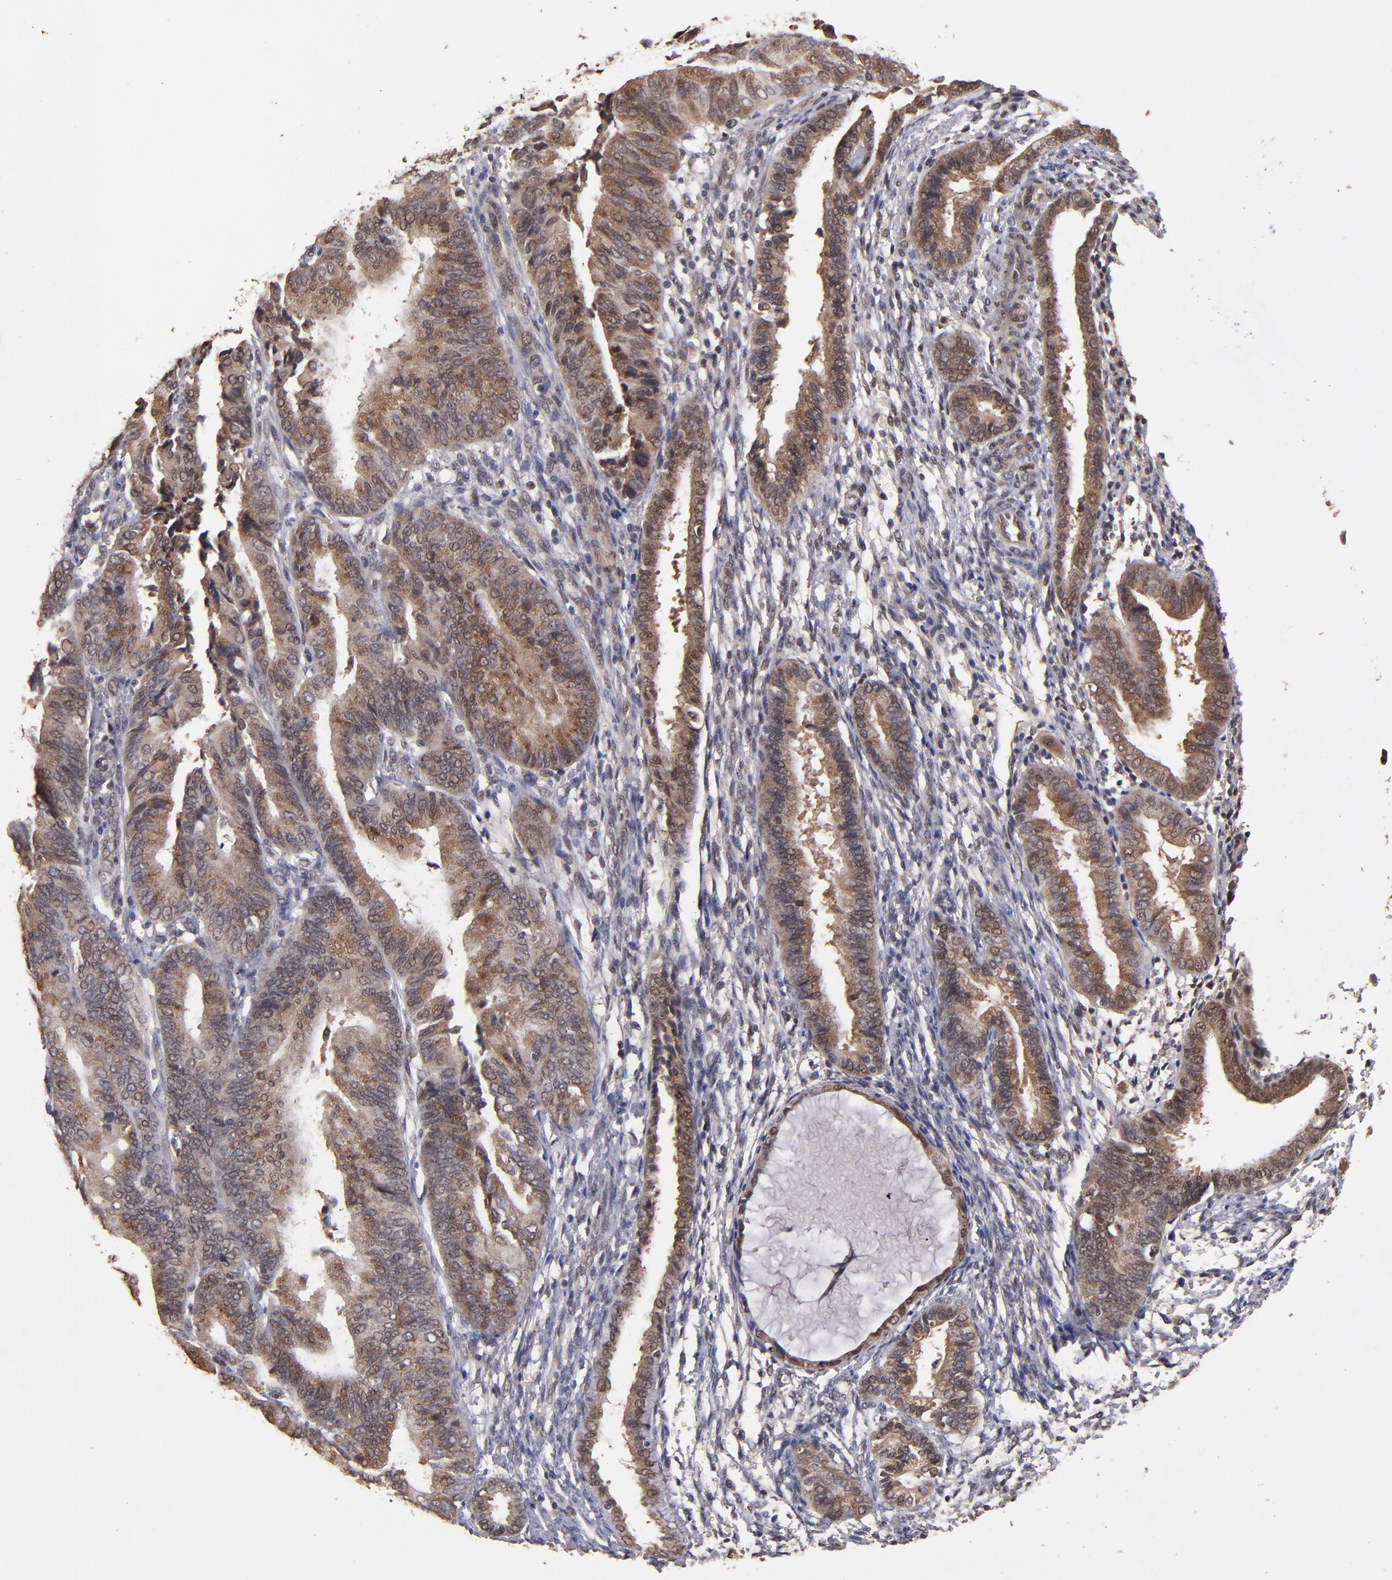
{"staining": {"intensity": "weak", "quantity": ">75%", "location": "cytoplasmic/membranous"}, "tissue": "endometrial cancer", "cell_type": "Tumor cells", "image_type": "cancer", "snomed": [{"axis": "morphology", "description": "Adenocarcinoma, NOS"}, {"axis": "topography", "description": "Endometrium"}], "caption": "IHC histopathology image of neoplastic tissue: human endometrial cancer (adenocarcinoma) stained using immunohistochemistry shows low levels of weak protein expression localized specifically in the cytoplasmic/membranous of tumor cells, appearing as a cytoplasmic/membranous brown color.", "gene": "EAPP", "patient": {"sex": "female", "age": 63}}